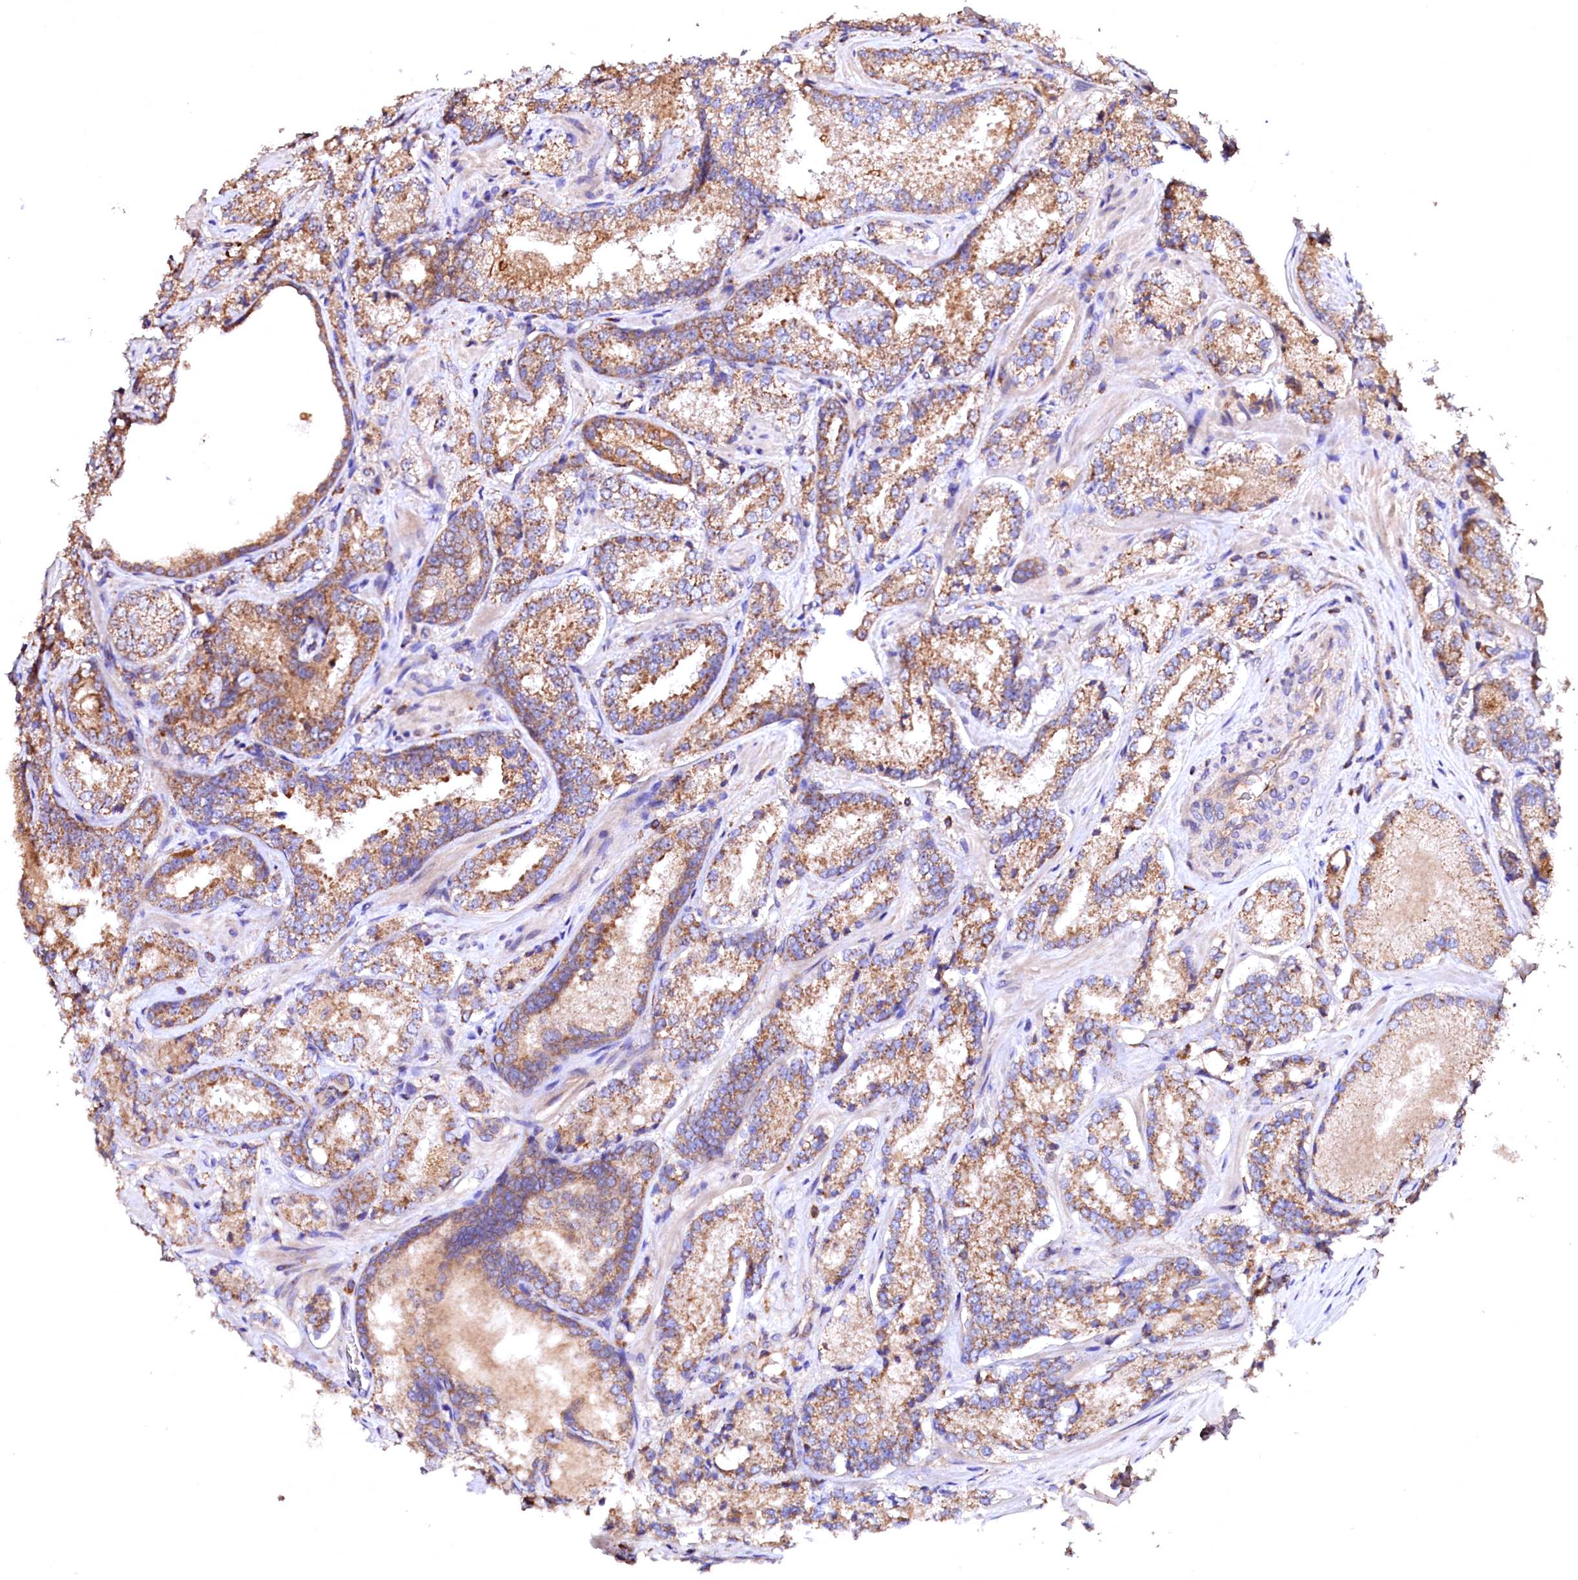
{"staining": {"intensity": "moderate", "quantity": ">75%", "location": "cytoplasmic/membranous"}, "tissue": "prostate cancer", "cell_type": "Tumor cells", "image_type": "cancer", "snomed": [{"axis": "morphology", "description": "Adenocarcinoma, Low grade"}, {"axis": "topography", "description": "Prostate"}], "caption": "An IHC image of neoplastic tissue is shown. Protein staining in brown highlights moderate cytoplasmic/membranous positivity in prostate cancer within tumor cells.", "gene": "ST3GAL1", "patient": {"sex": "male", "age": 74}}